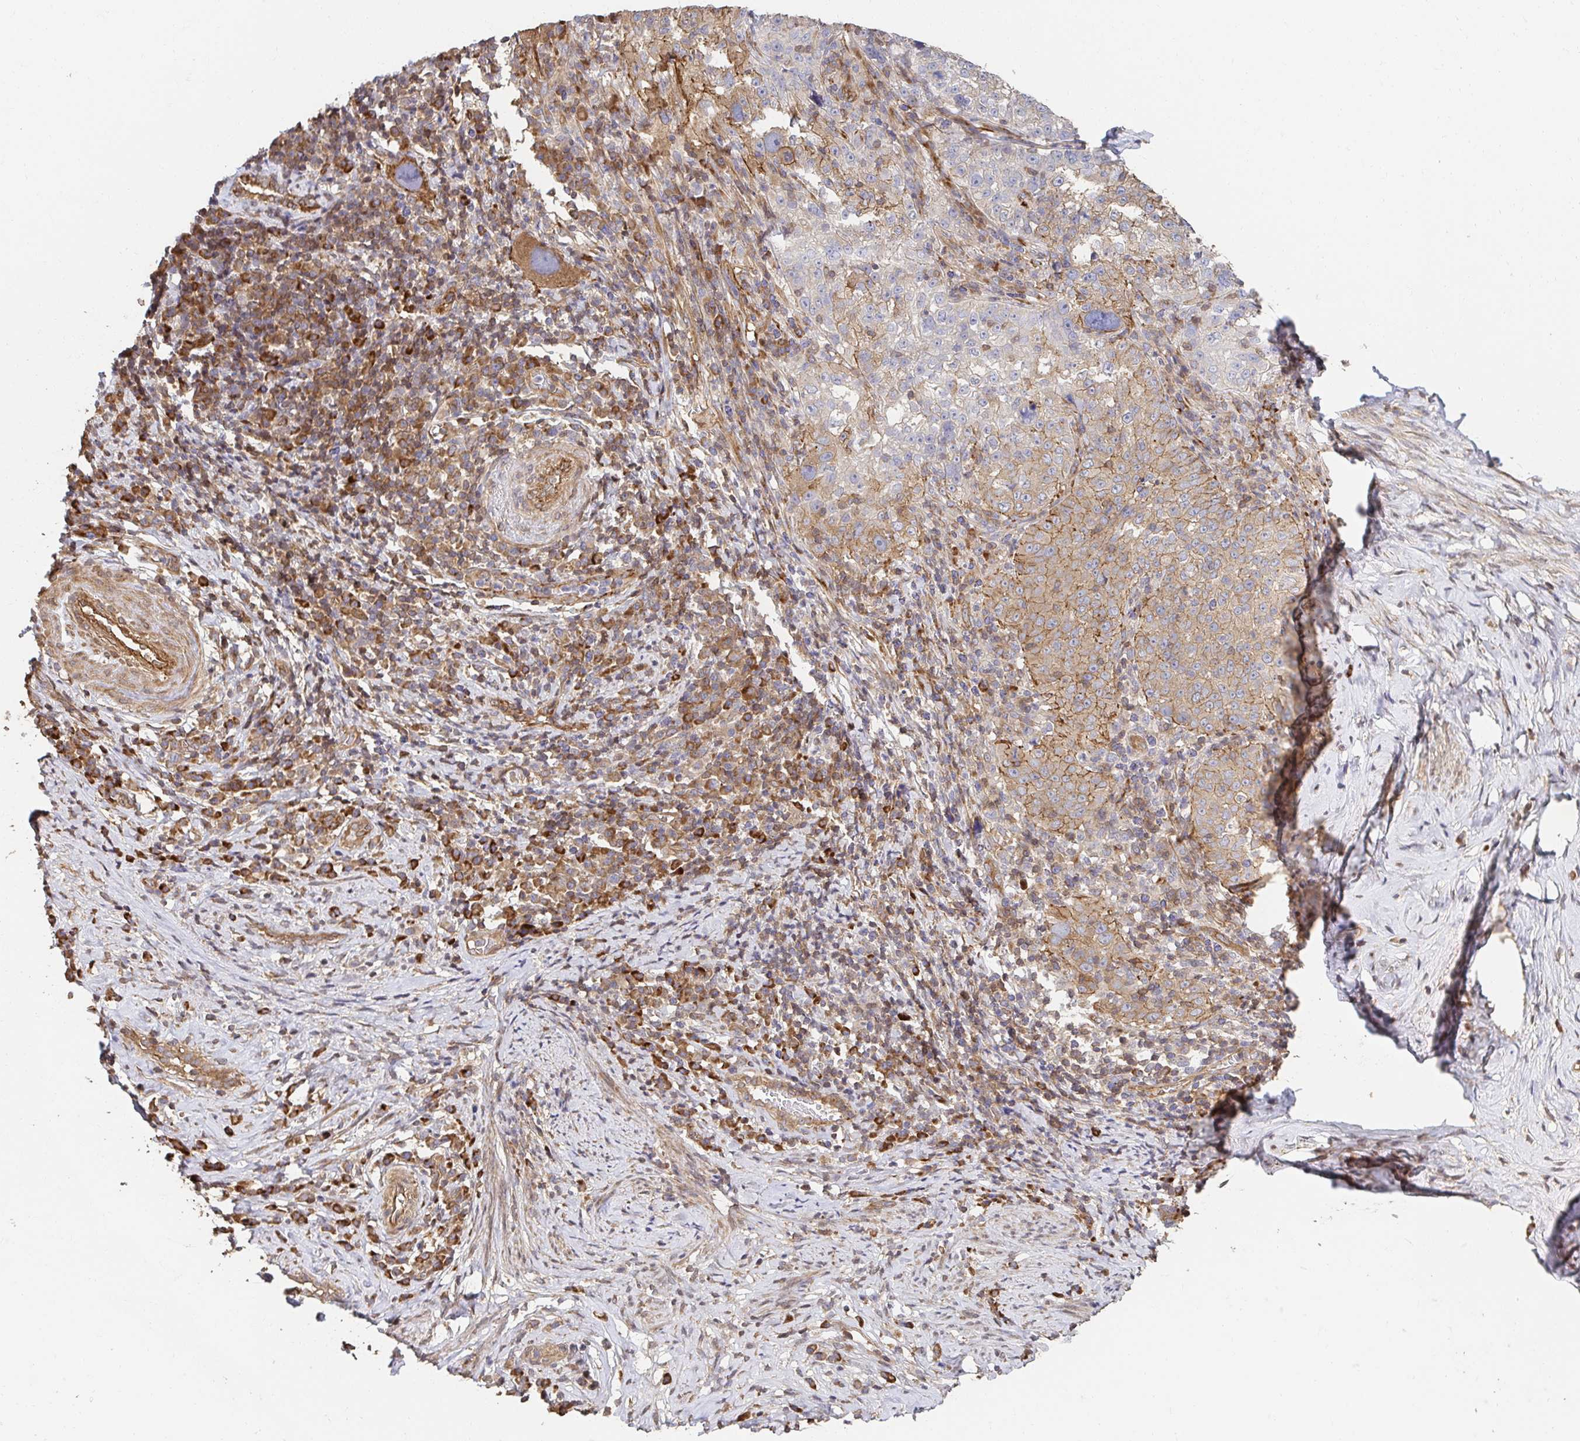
{"staining": {"intensity": "moderate", "quantity": "25%-75%", "location": "cytoplasmic/membranous"}, "tissue": "cervical cancer", "cell_type": "Tumor cells", "image_type": "cancer", "snomed": [{"axis": "morphology", "description": "Squamous cell carcinoma, NOS"}, {"axis": "topography", "description": "Cervix"}], "caption": "Human cervical cancer stained for a protein (brown) shows moderate cytoplasmic/membranous positive staining in approximately 25%-75% of tumor cells.", "gene": "APBB1", "patient": {"sex": "female", "age": 75}}